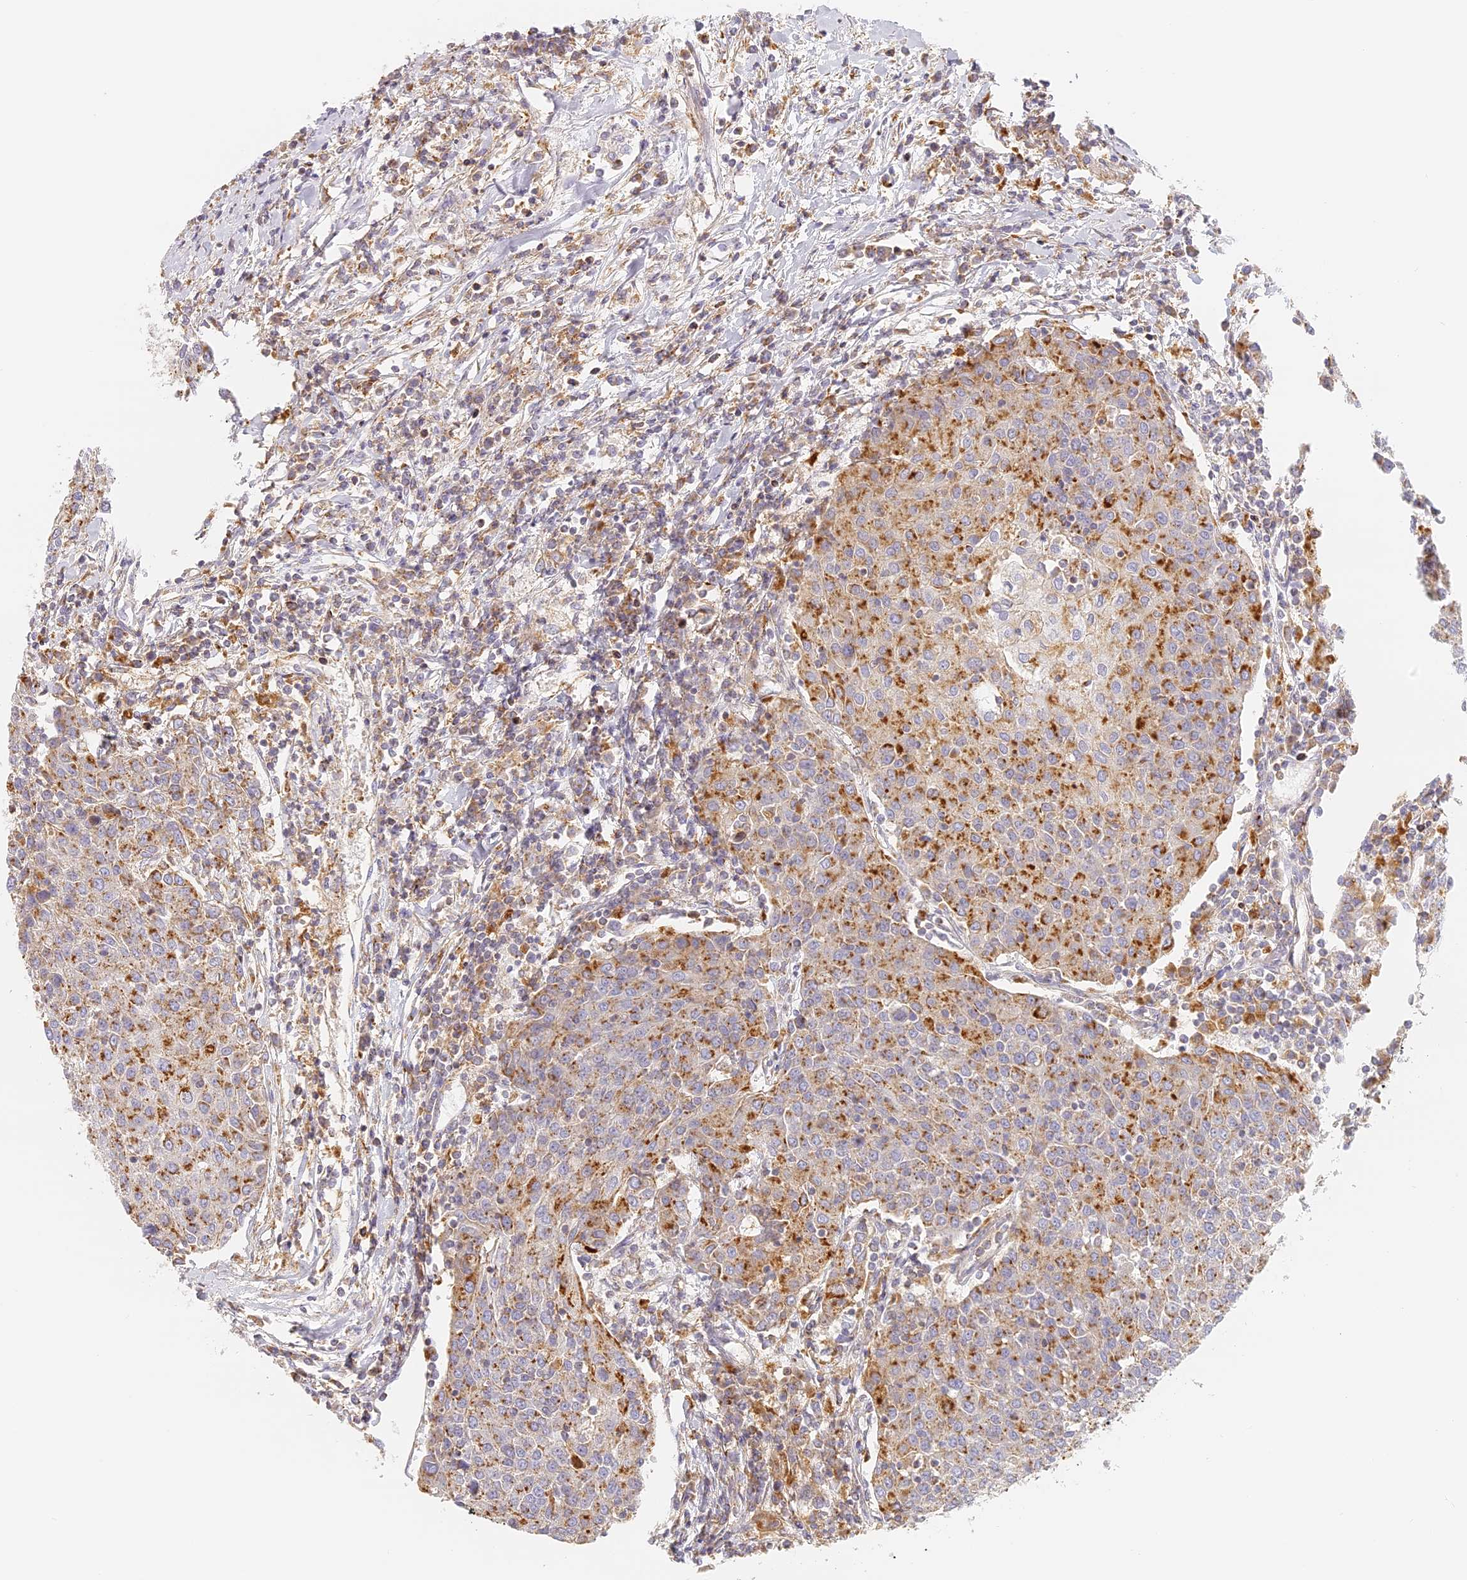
{"staining": {"intensity": "moderate", "quantity": ">75%", "location": "cytoplasmic/membranous"}, "tissue": "urothelial cancer", "cell_type": "Tumor cells", "image_type": "cancer", "snomed": [{"axis": "morphology", "description": "Urothelial carcinoma, High grade"}, {"axis": "topography", "description": "Urinary bladder"}], "caption": "Tumor cells demonstrate medium levels of moderate cytoplasmic/membranous staining in about >75% of cells in urothelial cancer.", "gene": "LAMP2", "patient": {"sex": "female", "age": 85}}